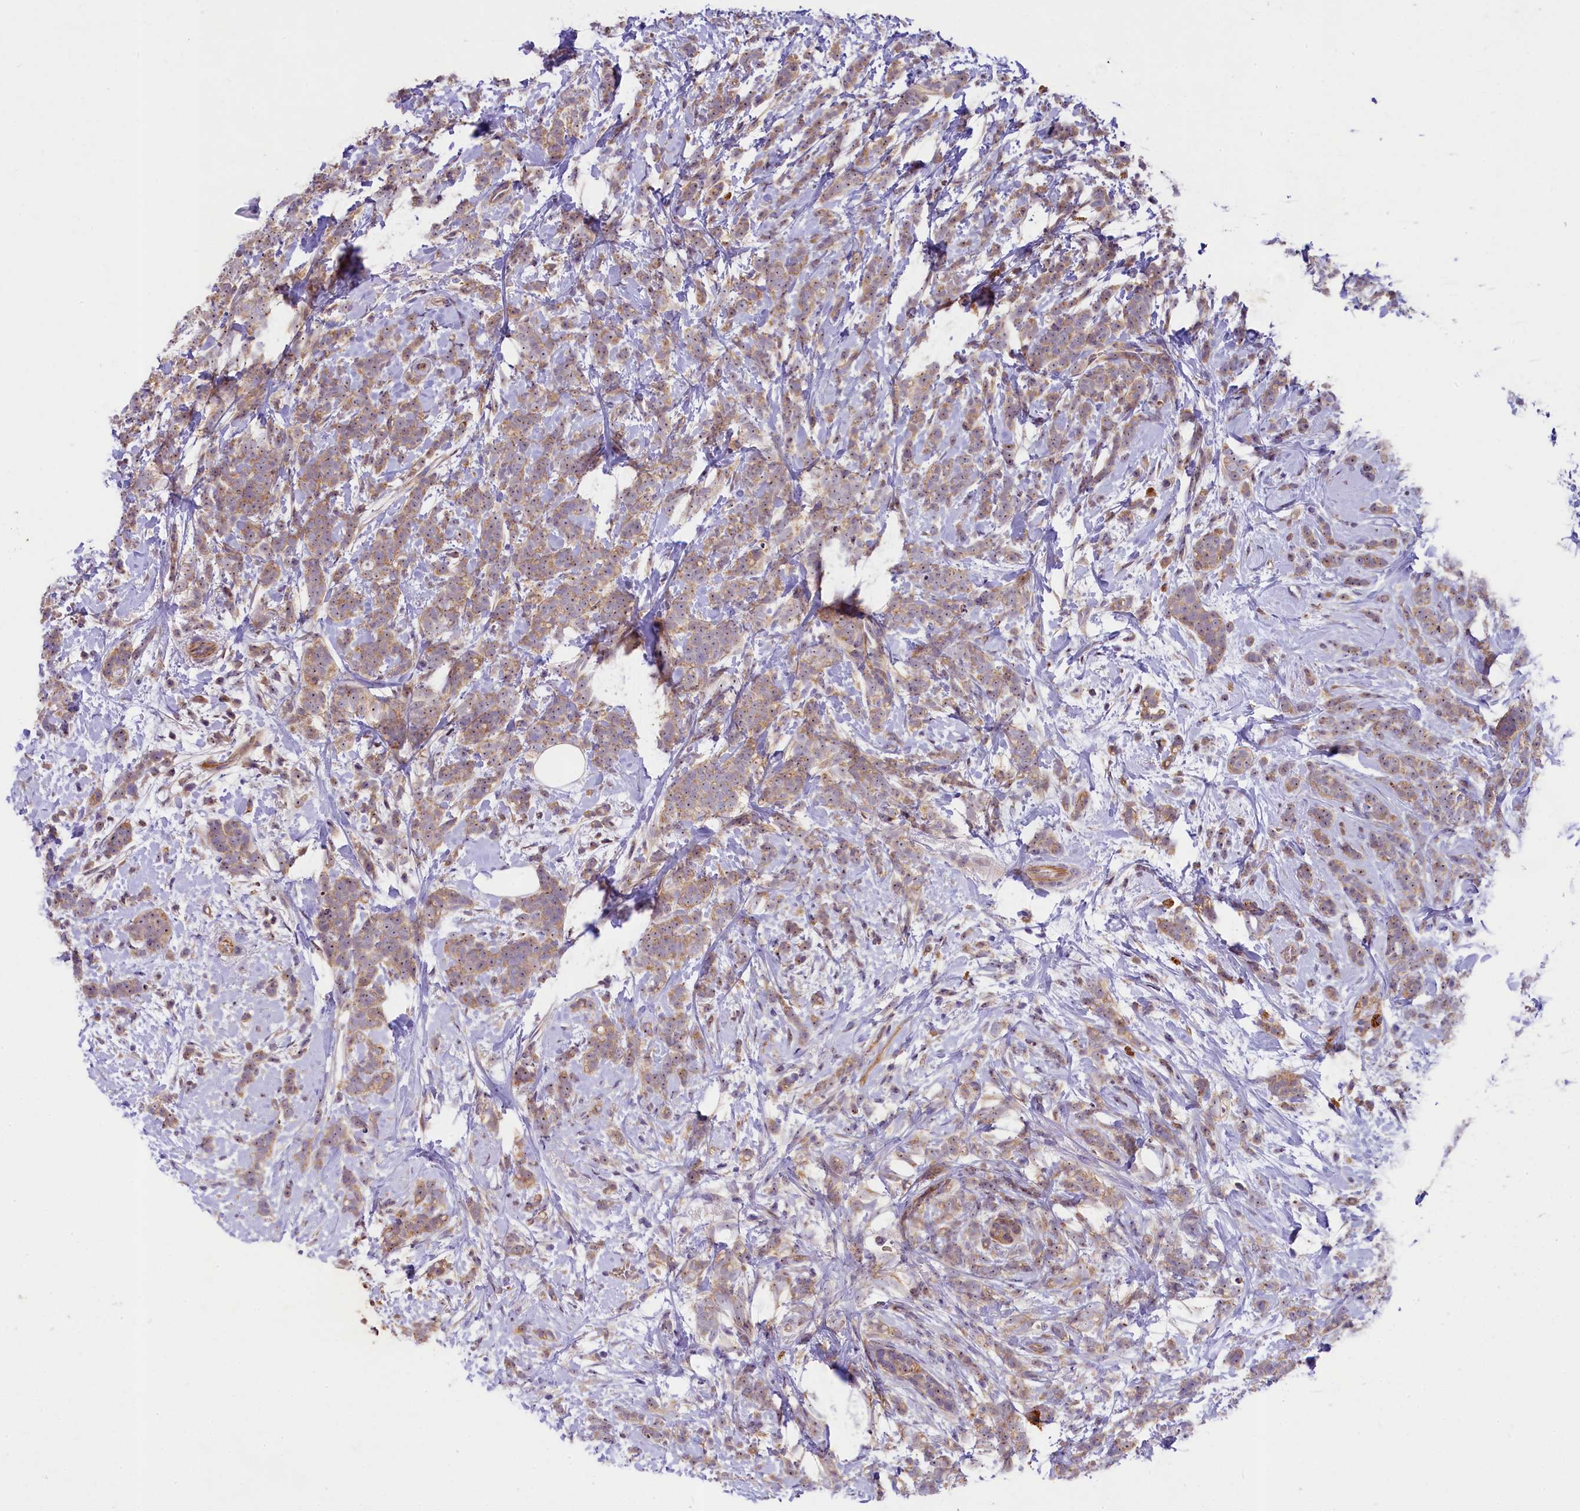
{"staining": {"intensity": "weak", "quantity": ">75%", "location": "cytoplasmic/membranous"}, "tissue": "breast cancer", "cell_type": "Tumor cells", "image_type": "cancer", "snomed": [{"axis": "morphology", "description": "Lobular carcinoma"}, {"axis": "topography", "description": "Breast"}], "caption": "Immunohistochemistry (DAB (3,3'-diaminobenzidine)) staining of breast cancer (lobular carcinoma) demonstrates weak cytoplasmic/membranous protein expression in about >75% of tumor cells.", "gene": "UBXN6", "patient": {"sex": "female", "age": 58}}